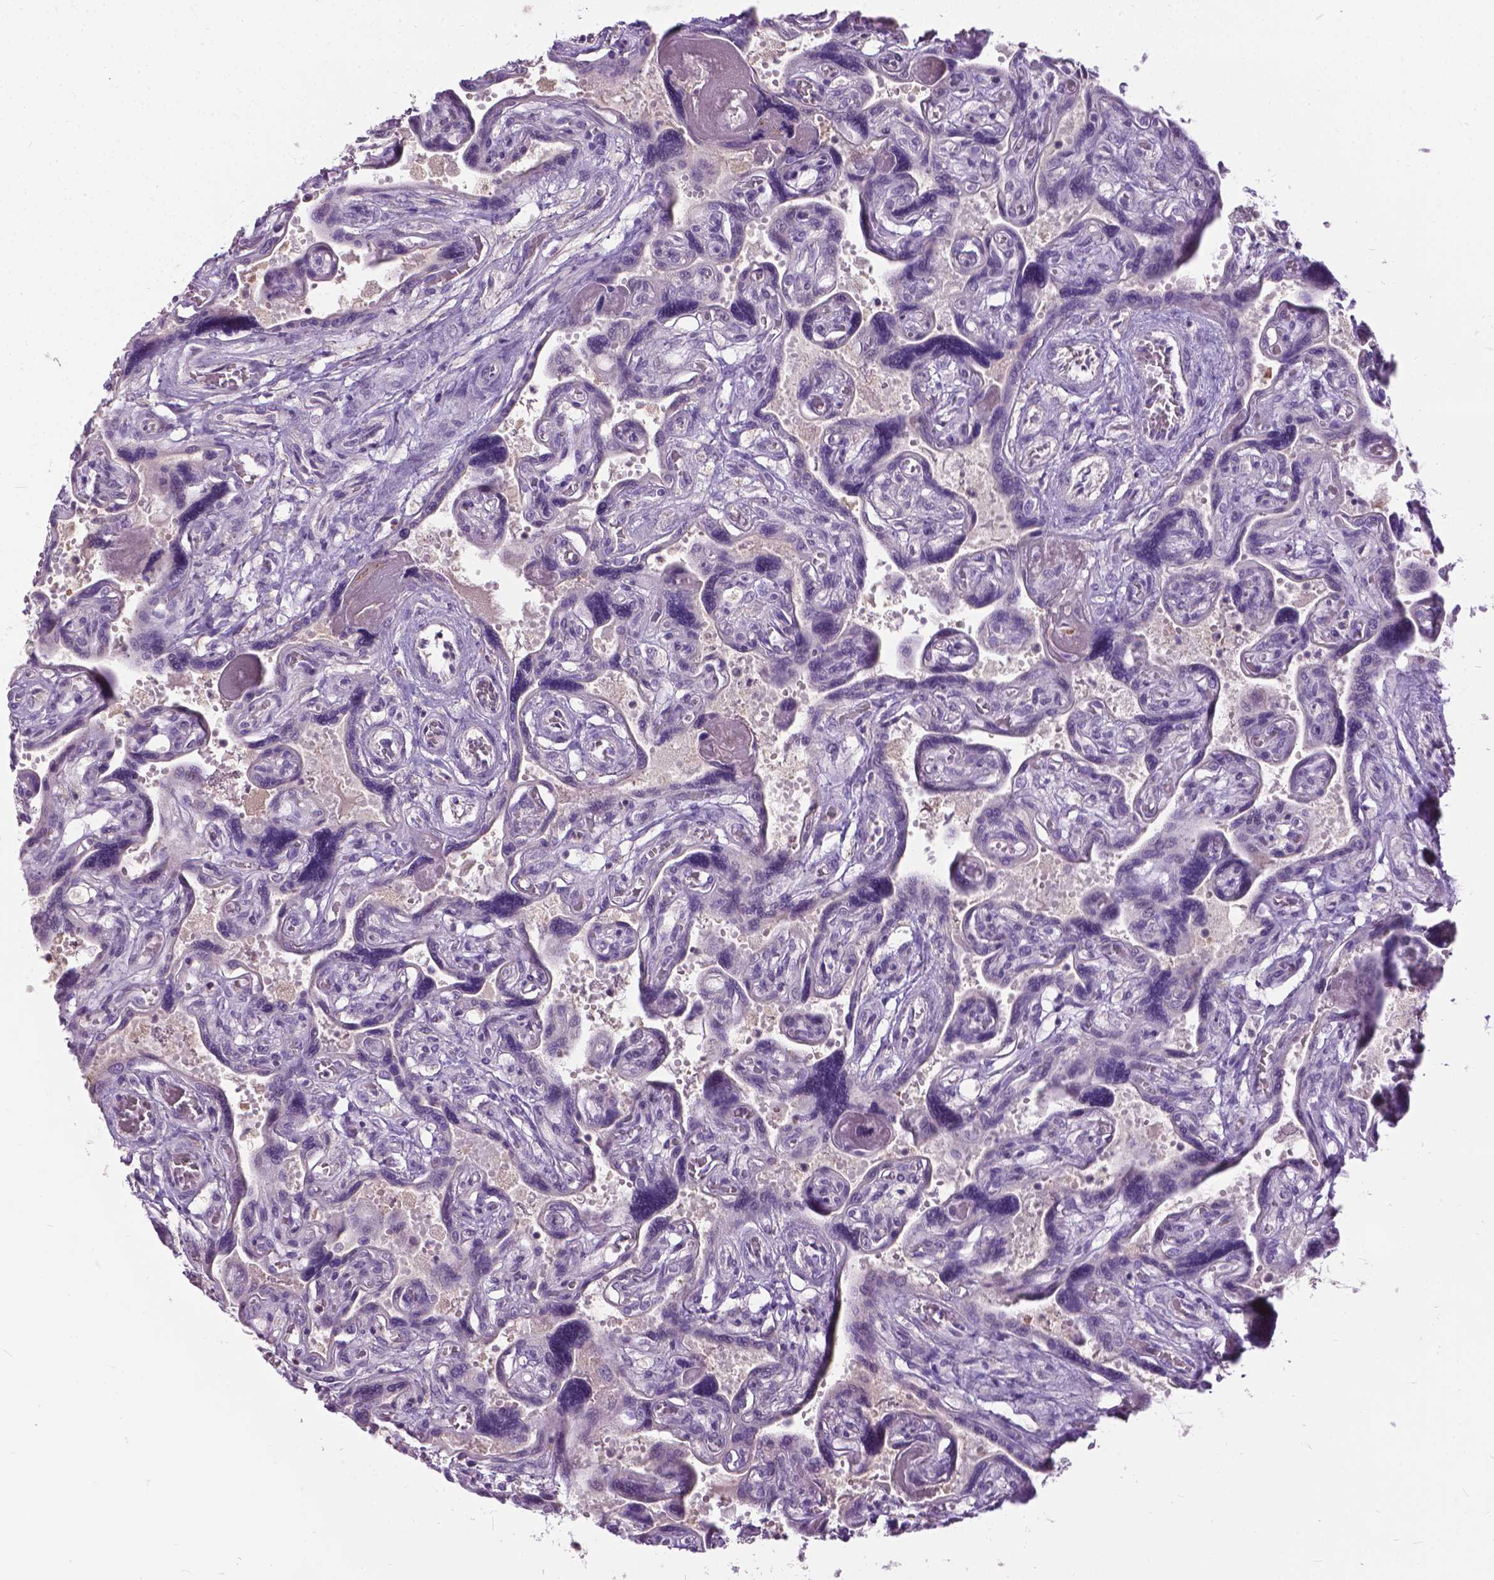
{"staining": {"intensity": "negative", "quantity": "none", "location": "none"}, "tissue": "placenta", "cell_type": "Decidual cells", "image_type": "normal", "snomed": [{"axis": "morphology", "description": "Normal tissue, NOS"}, {"axis": "topography", "description": "Placenta"}], "caption": "Human placenta stained for a protein using immunohistochemistry shows no positivity in decidual cells.", "gene": "JAK3", "patient": {"sex": "female", "age": 32}}